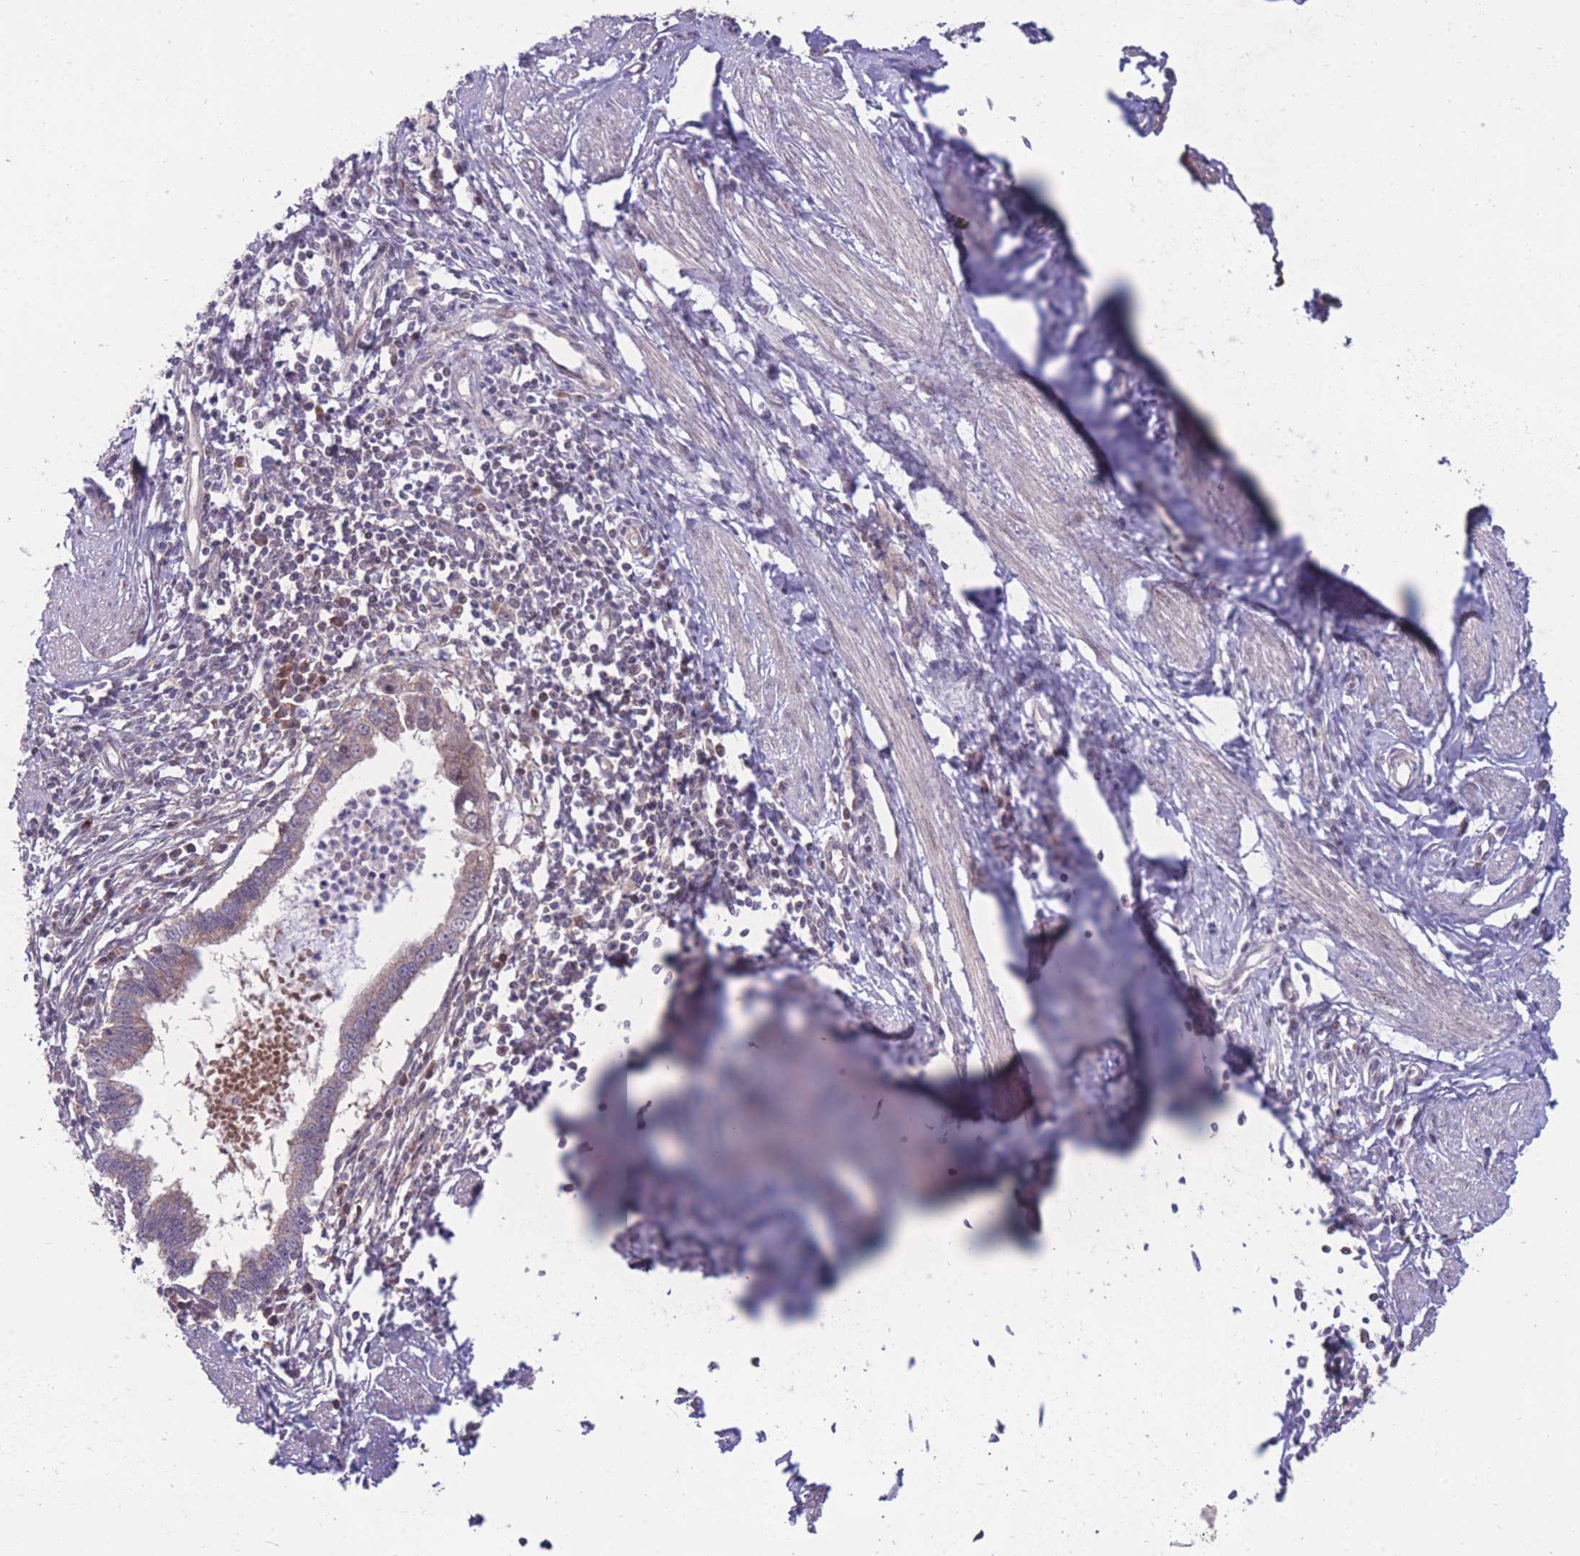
{"staining": {"intensity": "weak", "quantity": "25%-75%", "location": "cytoplasmic/membranous"}, "tissue": "cervical cancer", "cell_type": "Tumor cells", "image_type": "cancer", "snomed": [{"axis": "morphology", "description": "Adenocarcinoma, NOS"}, {"axis": "topography", "description": "Cervix"}], "caption": "A low amount of weak cytoplasmic/membranous positivity is identified in about 25%-75% of tumor cells in cervical cancer (adenocarcinoma) tissue.", "gene": "RIC8A", "patient": {"sex": "female", "age": 36}}